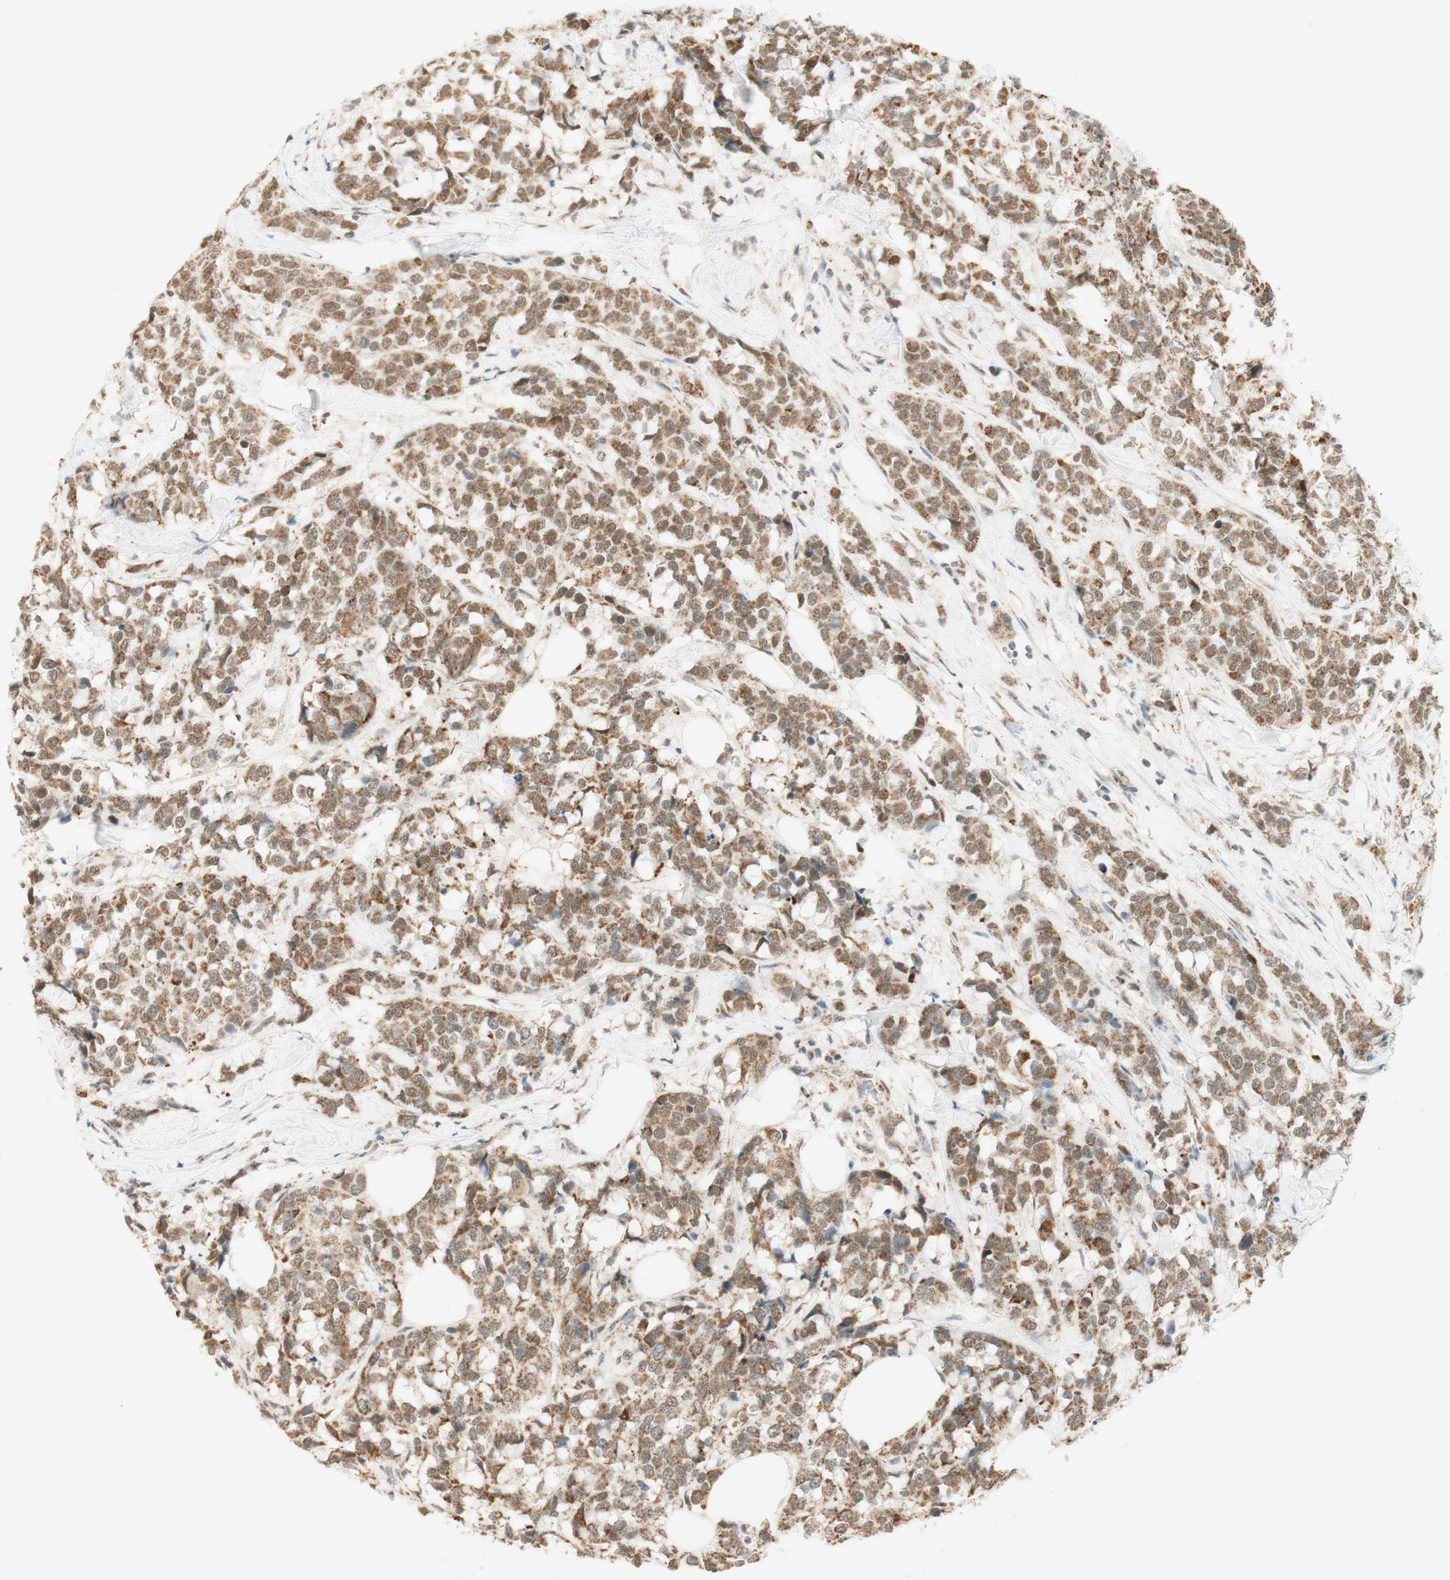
{"staining": {"intensity": "moderate", "quantity": ">75%", "location": "cytoplasmic/membranous,nuclear"}, "tissue": "breast cancer", "cell_type": "Tumor cells", "image_type": "cancer", "snomed": [{"axis": "morphology", "description": "Lobular carcinoma"}, {"axis": "topography", "description": "Breast"}], "caption": "This photomicrograph reveals immunohistochemistry (IHC) staining of breast cancer, with medium moderate cytoplasmic/membranous and nuclear expression in approximately >75% of tumor cells.", "gene": "ZNF782", "patient": {"sex": "female", "age": 59}}